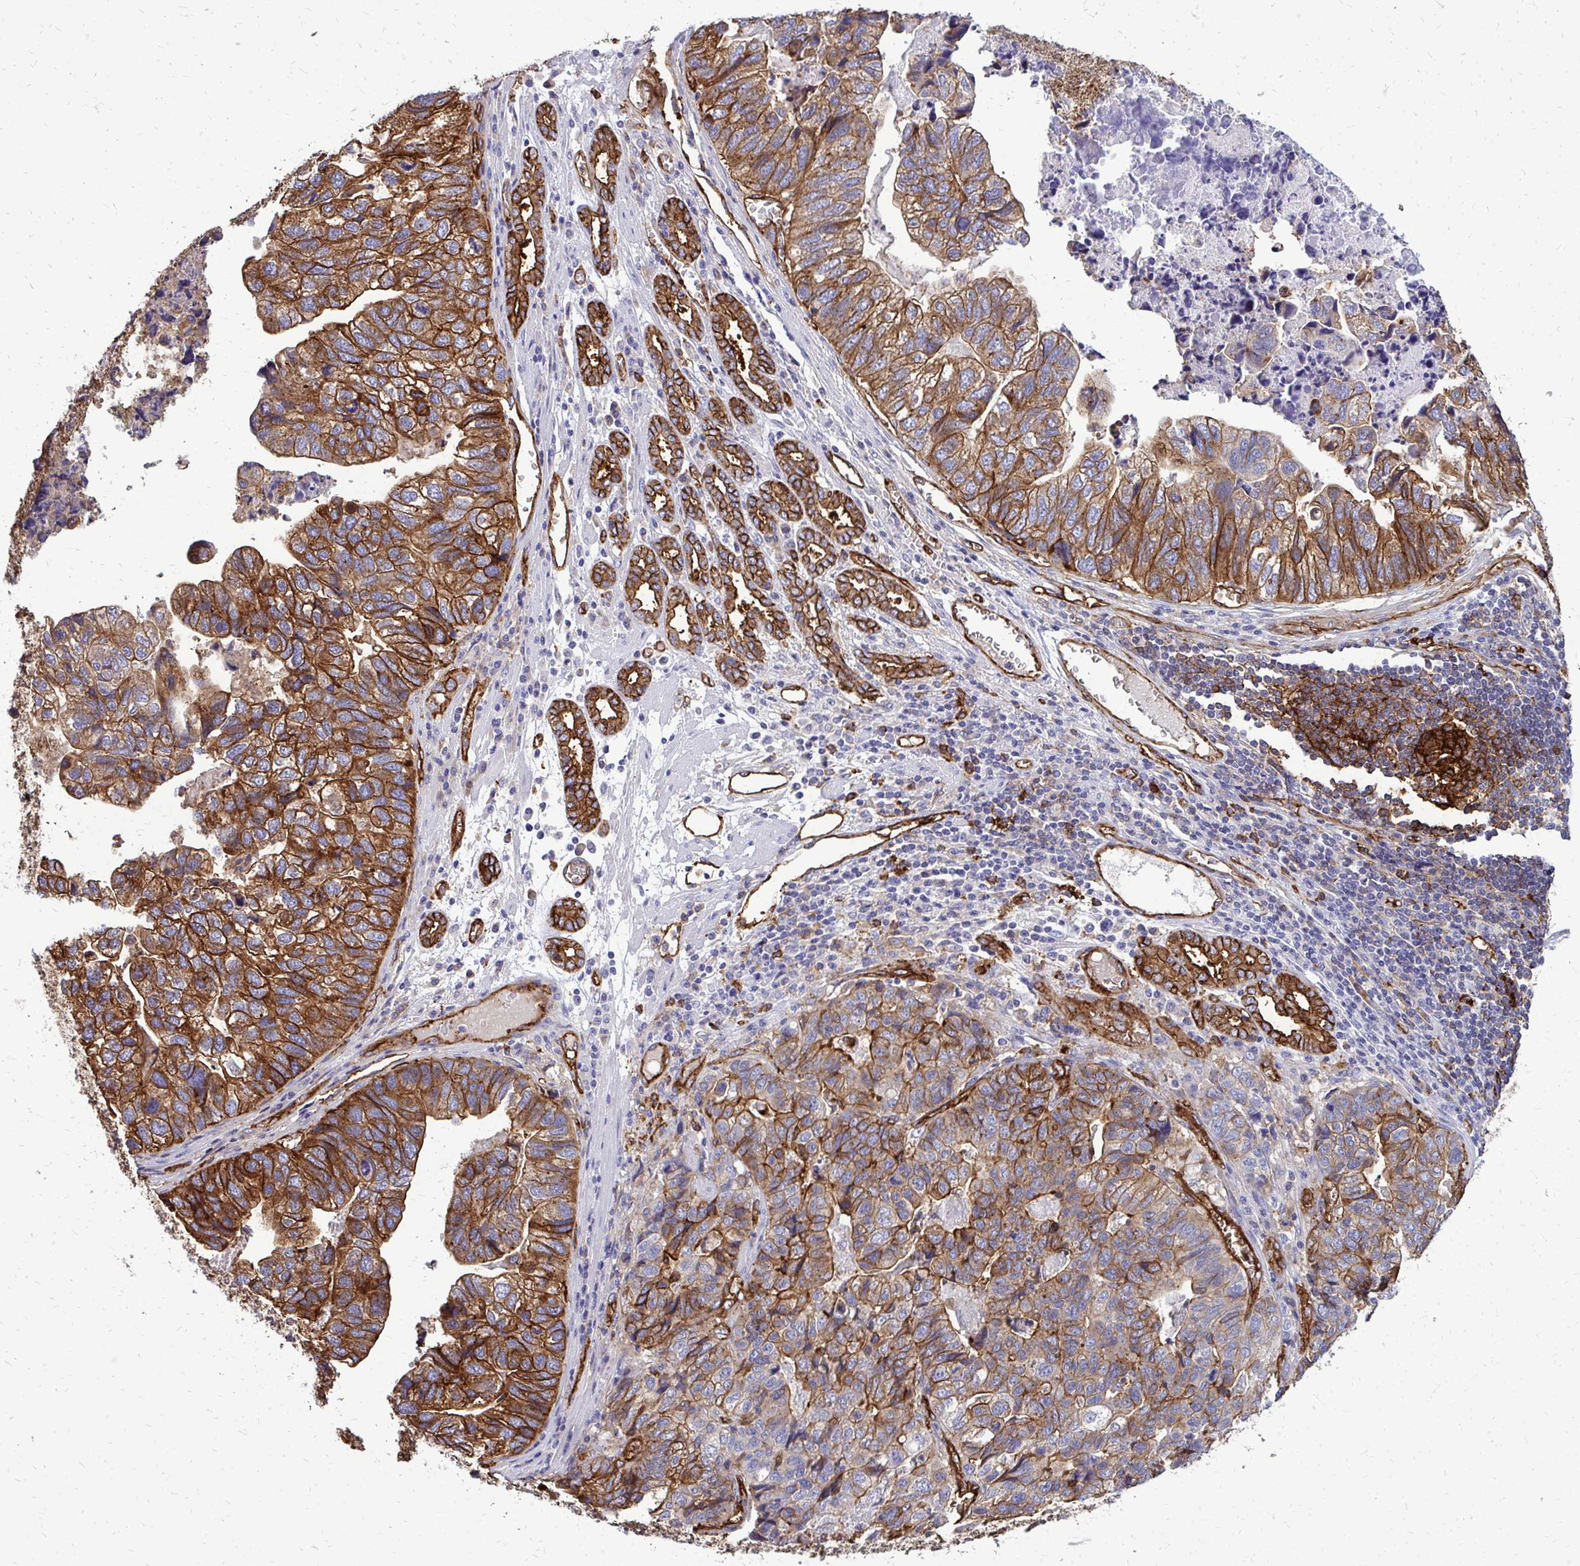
{"staining": {"intensity": "strong", "quantity": ">75%", "location": "cytoplasmic/membranous"}, "tissue": "stomach cancer", "cell_type": "Tumor cells", "image_type": "cancer", "snomed": [{"axis": "morphology", "description": "Adenocarcinoma, NOS"}, {"axis": "topography", "description": "Stomach, upper"}], "caption": "Stomach cancer (adenocarcinoma) stained for a protein reveals strong cytoplasmic/membranous positivity in tumor cells.", "gene": "MARCKSL1", "patient": {"sex": "female", "age": 67}}